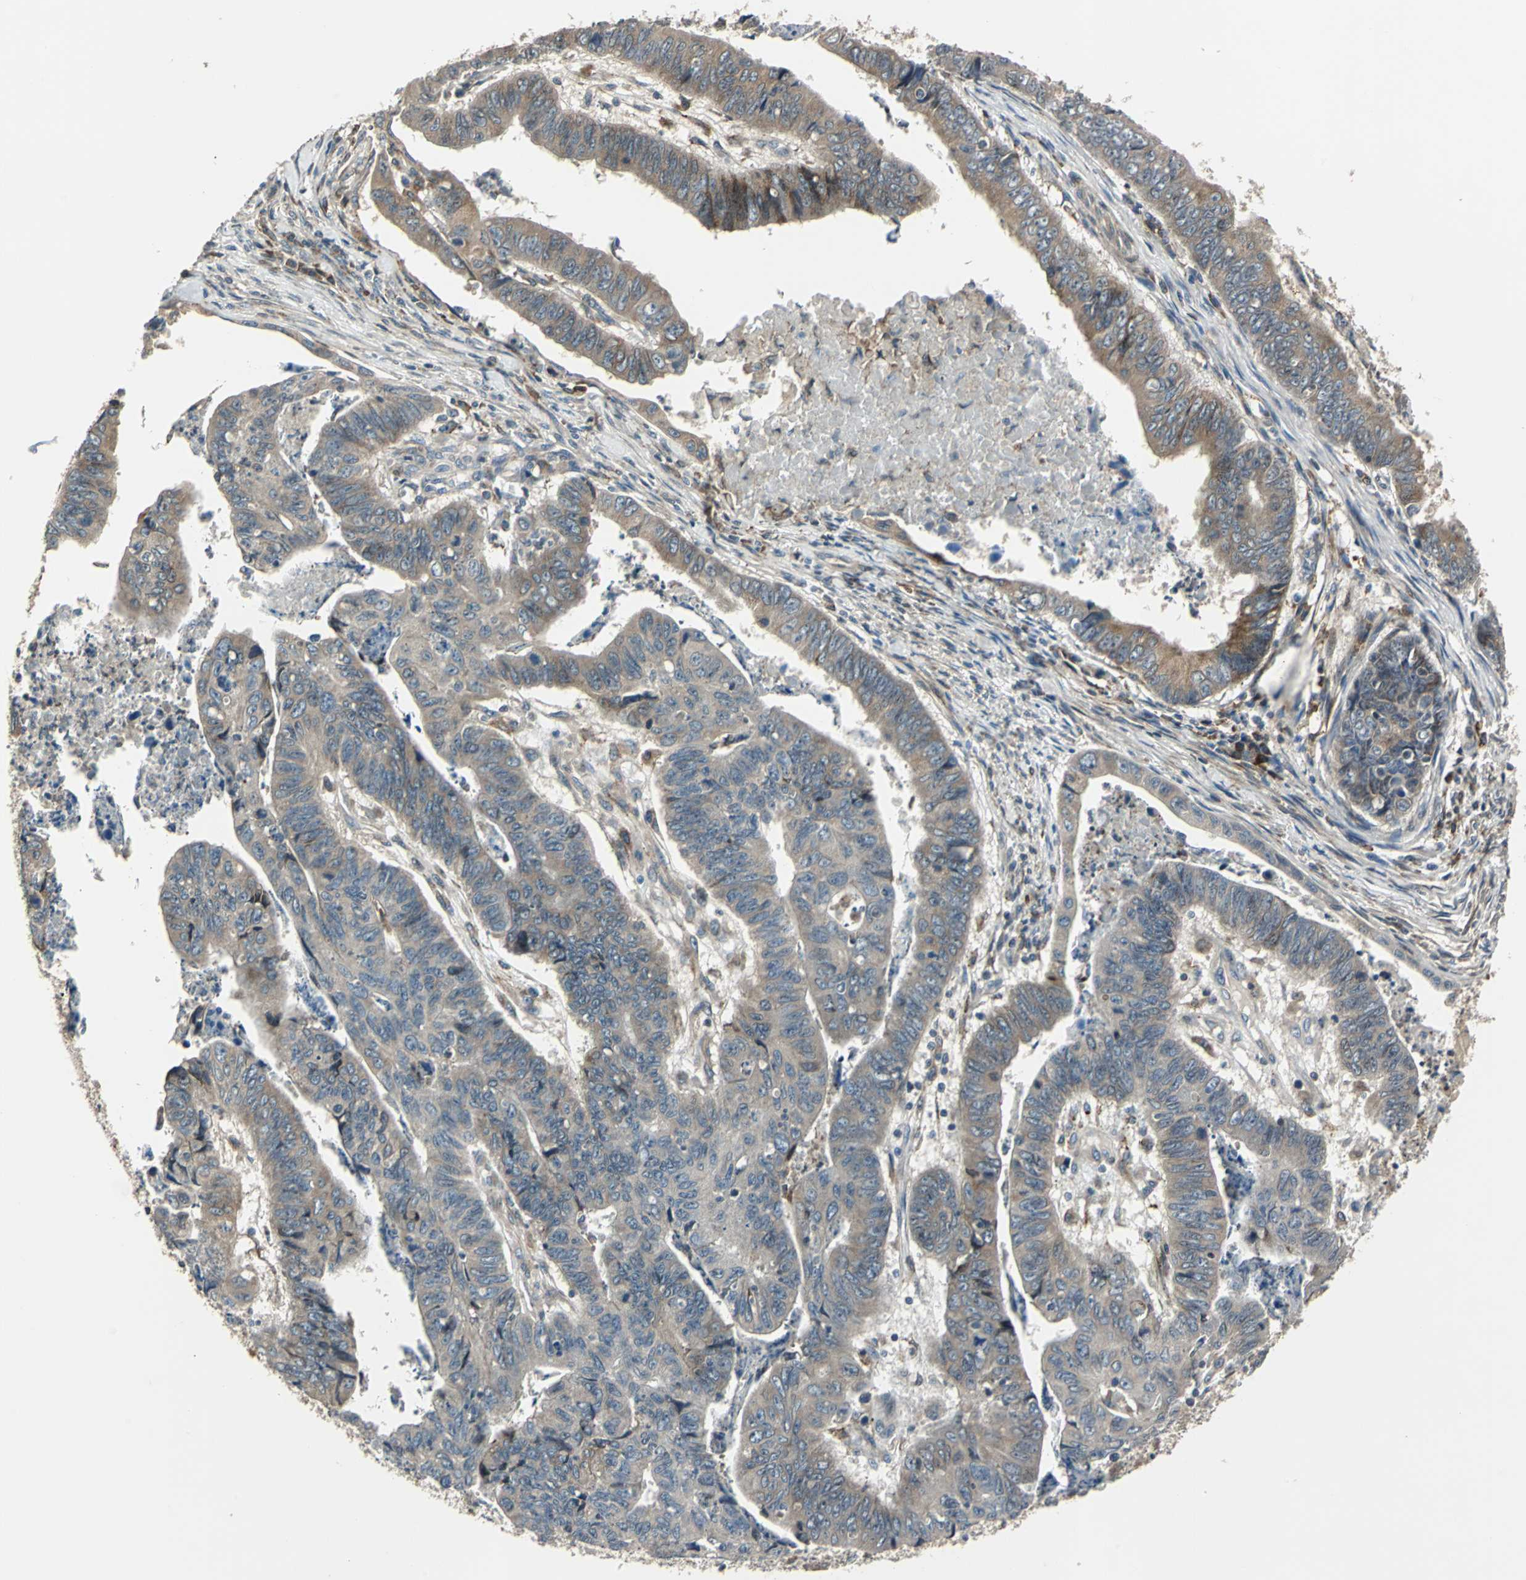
{"staining": {"intensity": "moderate", "quantity": ">75%", "location": "cytoplasmic/membranous"}, "tissue": "stomach cancer", "cell_type": "Tumor cells", "image_type": "cancer", "snomed": [{"axis": "morphology", "description": "Adenocarcinoma, NOS"}, {"axis": "topography", "description": "Stomach, lower"}], "caption": "This photomicrograph displays adenocarcinoma (stomach) stained with immunohistochemistry to label a protein in brown. The cytoplasmic/membranous of tumor cells show moderate positivity for the protein. Nuclei are counter-stained blue.", "gene": "HTATIP2", "patient": {"sex": "male", "age": 77}}